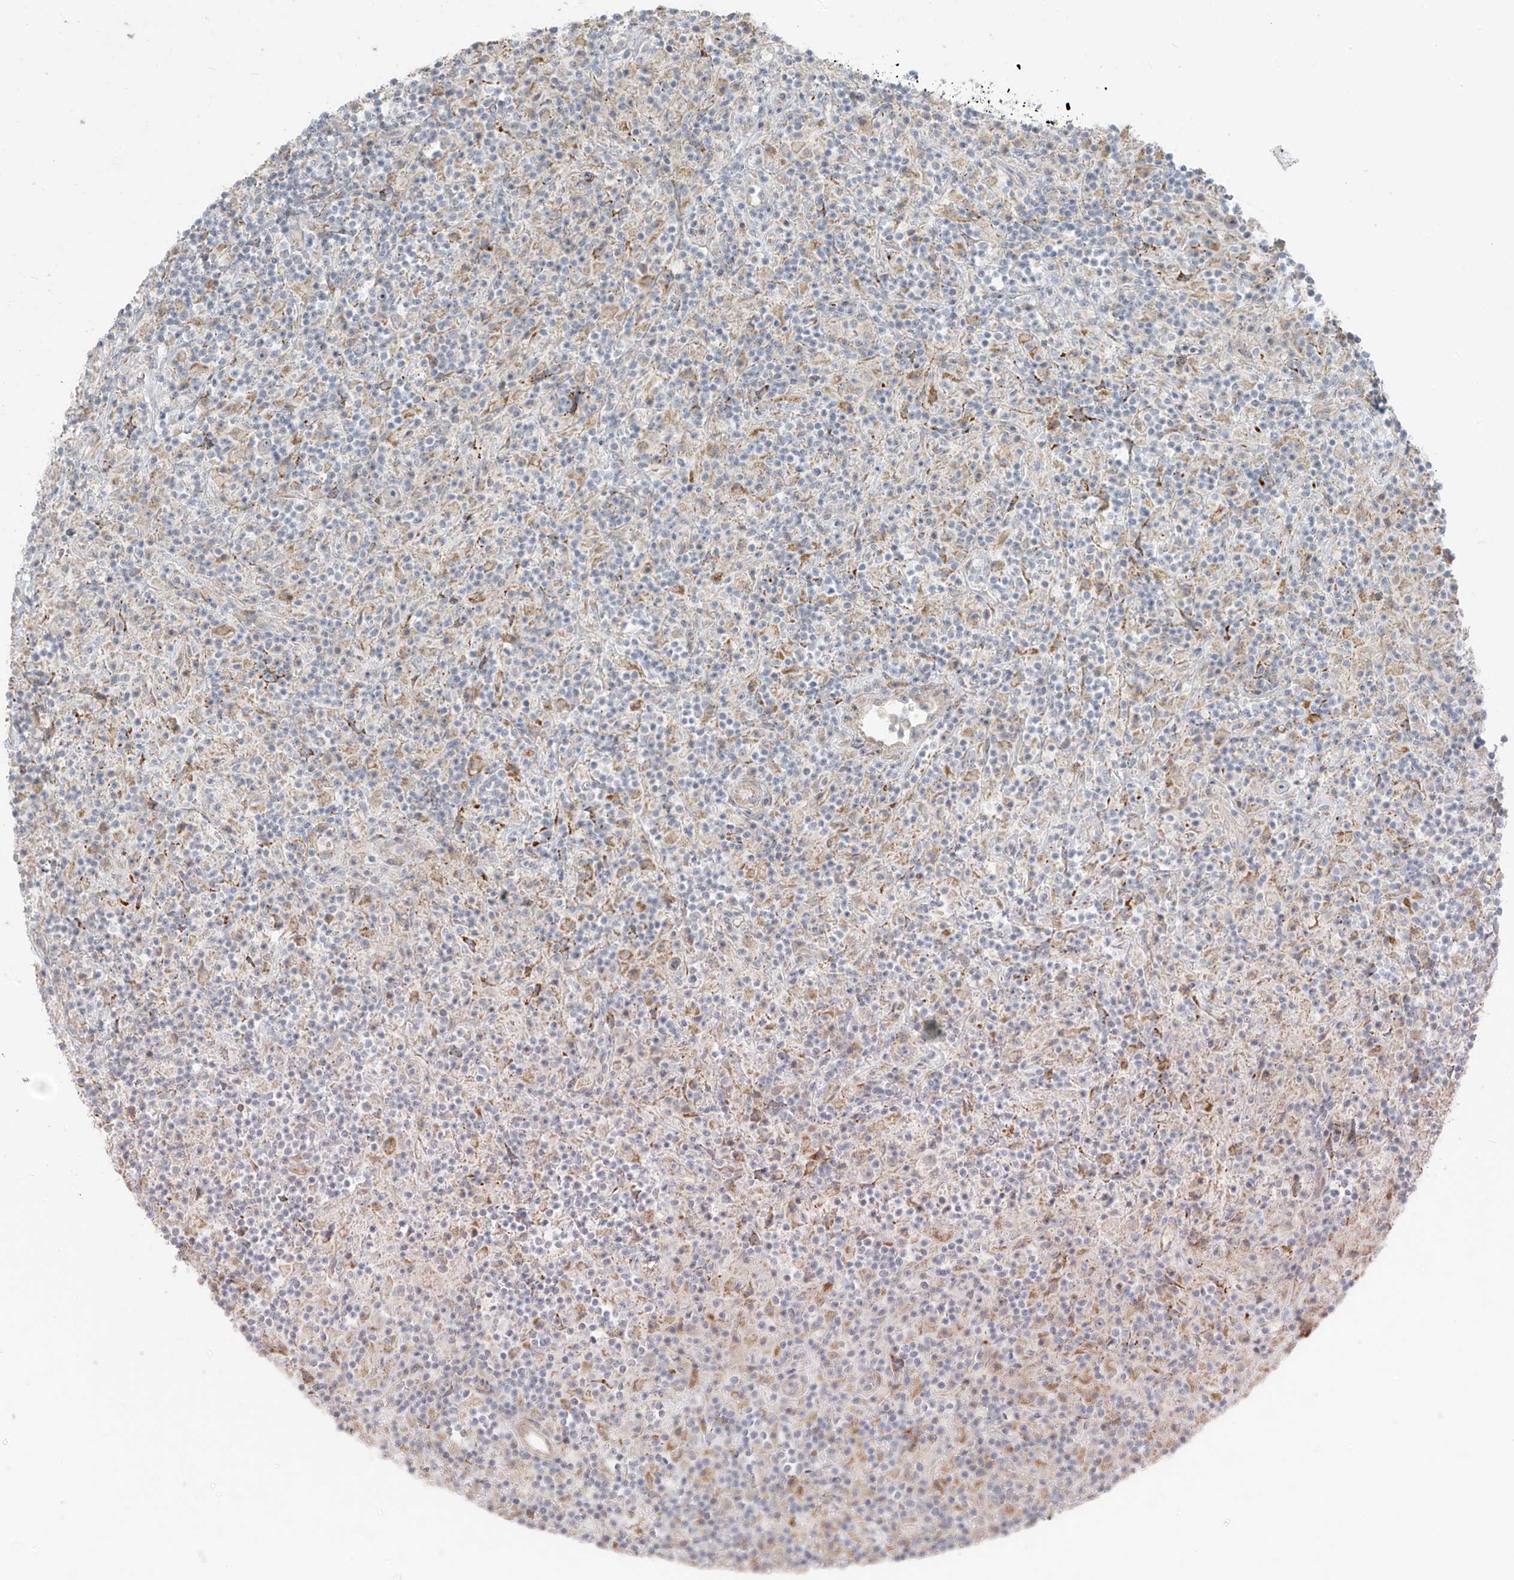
{"staining": {"intensity": "negative", "quantity": "none", "location": "none"}, "tissue": "lymphoma", "cell_type": "Tumor cells", "image_type": "cancer", "snomed": [{"axis": "morphology", "description": "Hodgkin's disease, NOS"}, {"axis": "topography", "description": "Lymph node"}], "caption": "Image shows no significant protein staining in tumor cells of Hodgkin's disease. Brightfield microscopy of IHC stained with DAB (brown) and hematoxylin (blue), captured at high magnification.", "gene": "MAGIX", "patient": {"sex": "male", "age": 70}}